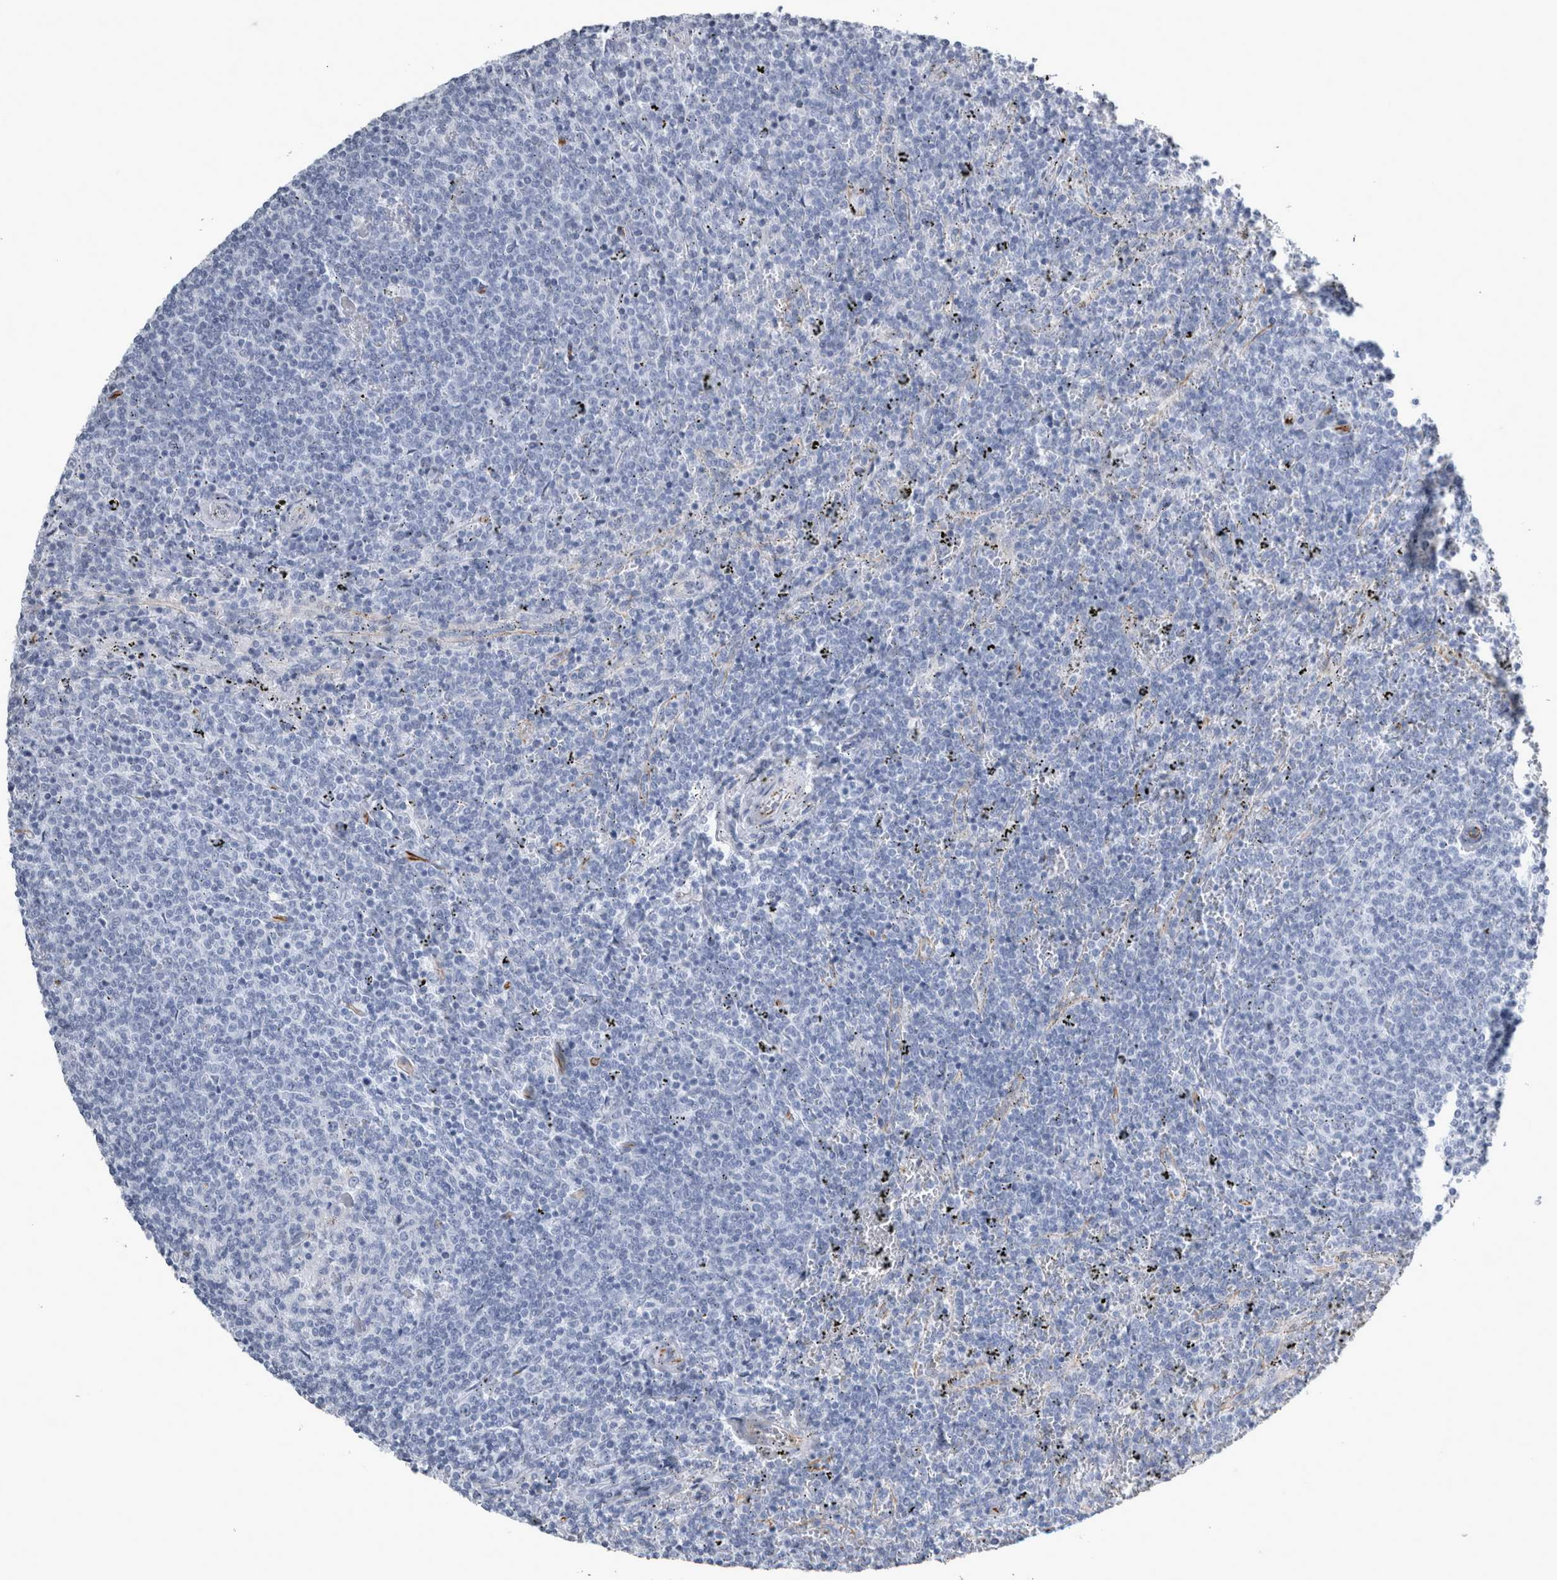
{"staining": {"intensity": "negative", "quantity": "none", "location": "none"}, "tissue": "lymphoma", "cell_type": "Tumor cells", "image_type": "cancer", "snomed": [{"axis": "morphology", "description": "Malignant lymphoma, non-Hodgkin's type, Low grade"}, {"axis": "topography", "description": "Spleen"}], "caption": "This micrograph is of malignant lymphoma, non-Hodgkin's type (low-grade) stained with immunohistochemistry (IHC) to label a protein in brown with the nuclei are counter-stained blue. There is no staining in tumor cells.", "gene": "VWDE", "patient": {"sex": "female", "age": 50}}